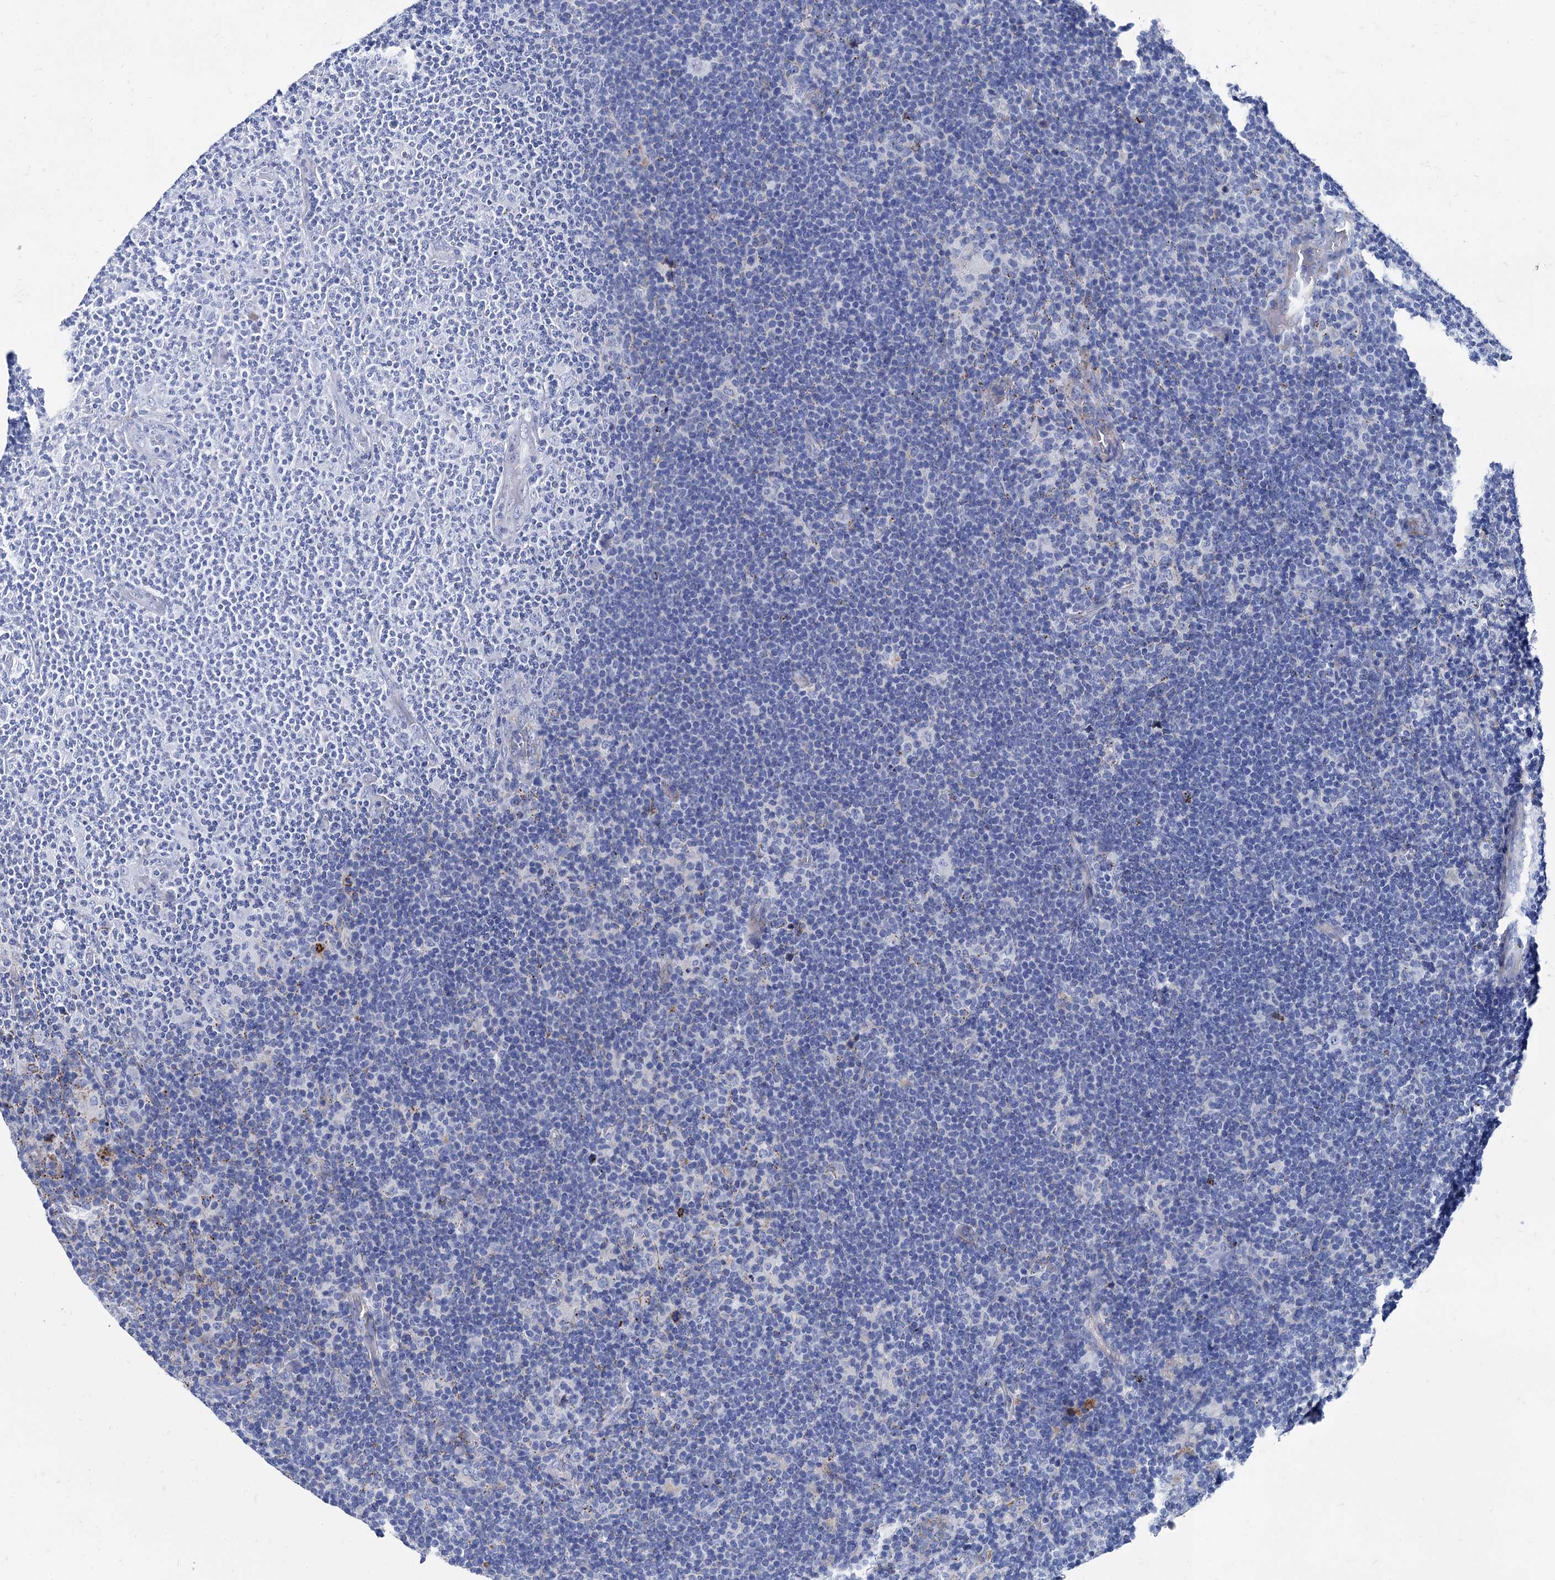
{"staining": {"intensity": "weak", "quantity": "<25%", "location": "cytoplasmic/membranous"}, "tissue": "lymphoma", "cell_type": "Tumor cells", "image_type": "cancer", "snomed": [{"axis": "morphology", "description": "Hodgkin's disease, NOS"}, {"axis": "topography", "description": "Lymph node"}], "caption": "Tumor cells show no significant protein positivity in lymphoma. (Immunohistochemistry, brightfield microscopy, high magnification).", "gene": "APOD", "patient": {"sex": "female", "age": 57}}